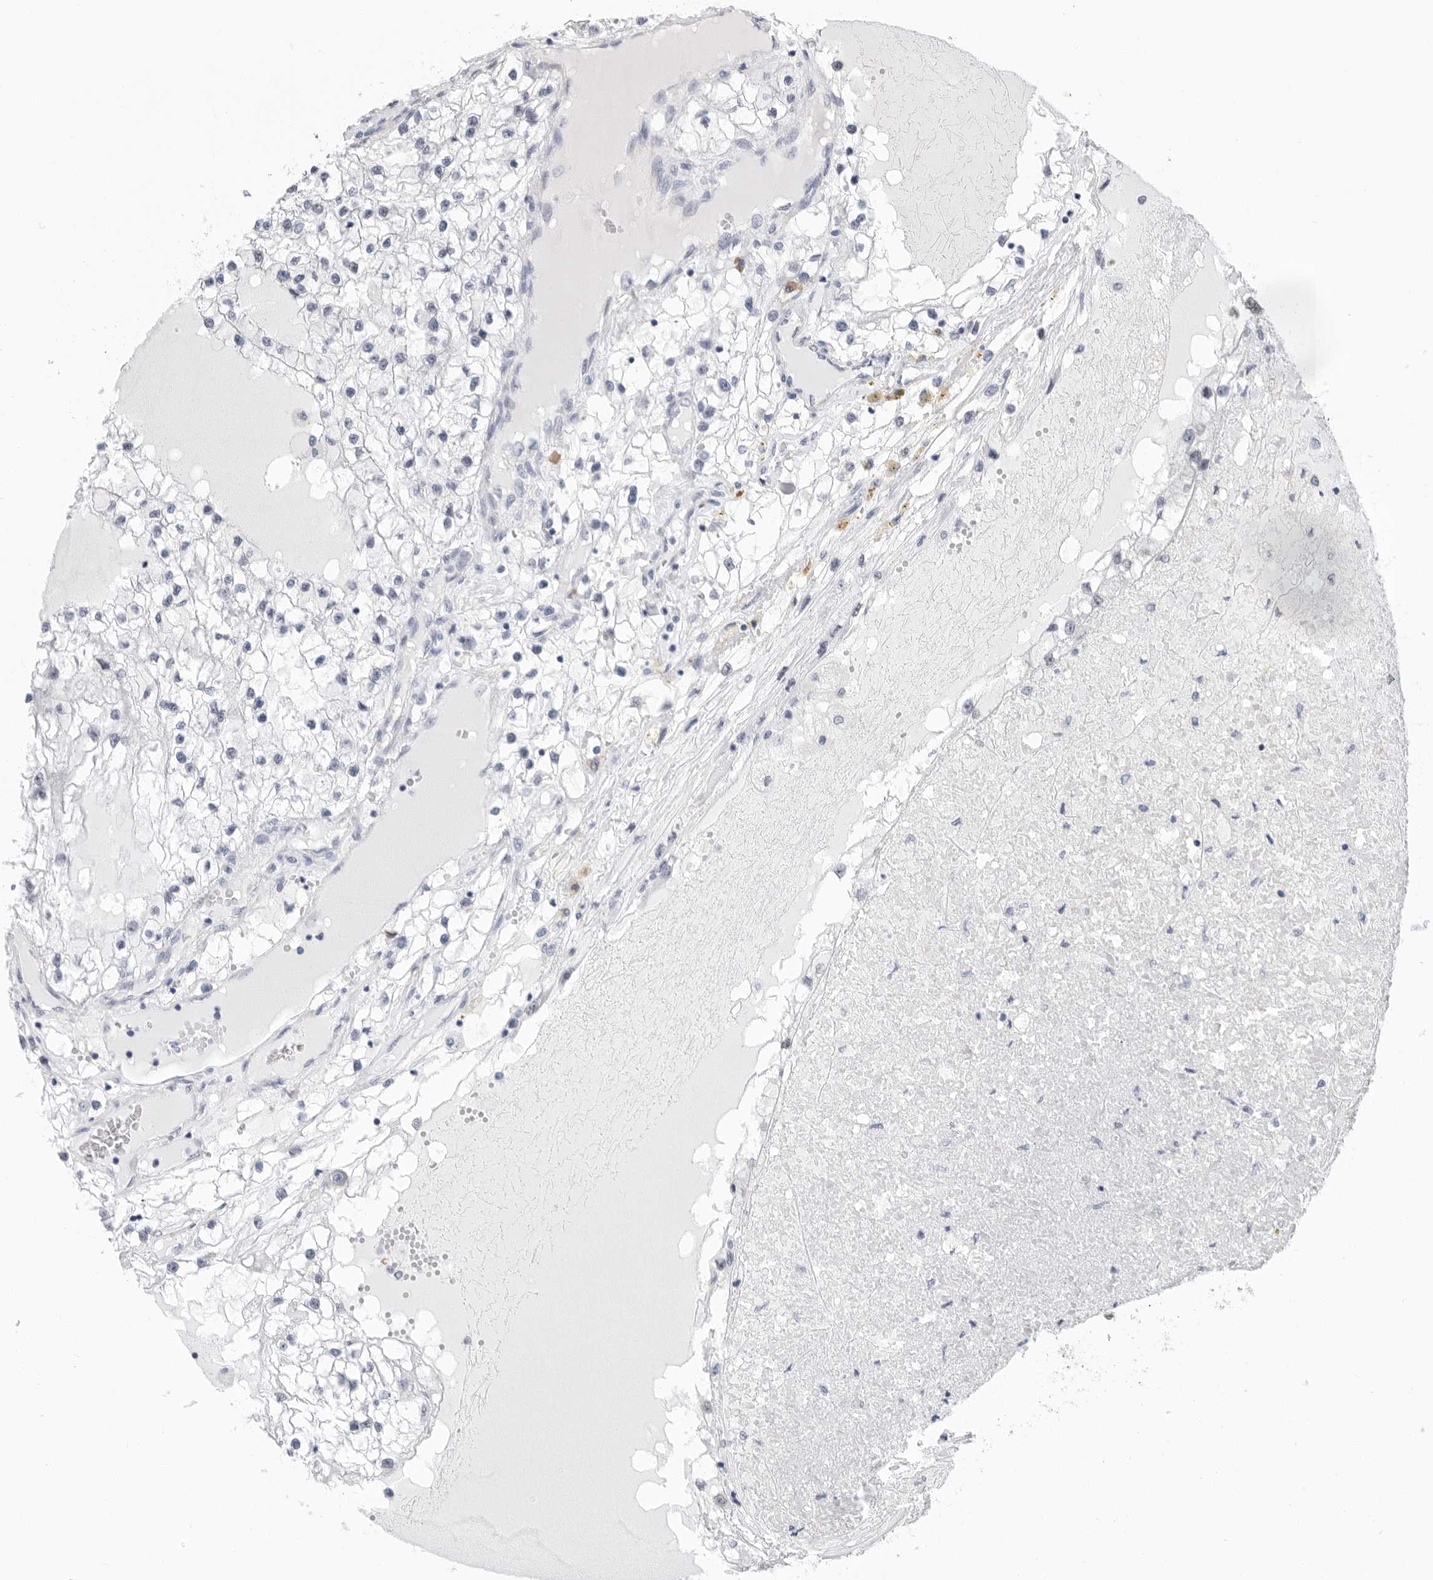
{"staining": {"intensity": "negative", "quantity": "none", "location": "none"}, "tissue": "renal cancer", "cell_type": "Tumor cells", "image_type": "cancer", "snomed": [{"axis": "morphology", "description": "Adenocarcinoma, NOS"}, {"axis": "topography", "description": "Kidney"}], "caption": "Protein analysis of adenocarcinoma (renal) reveals no significant staining in tumor cells.", "gene": "ARHGEF10", "patient": {"sex": "male", "age": 68}}